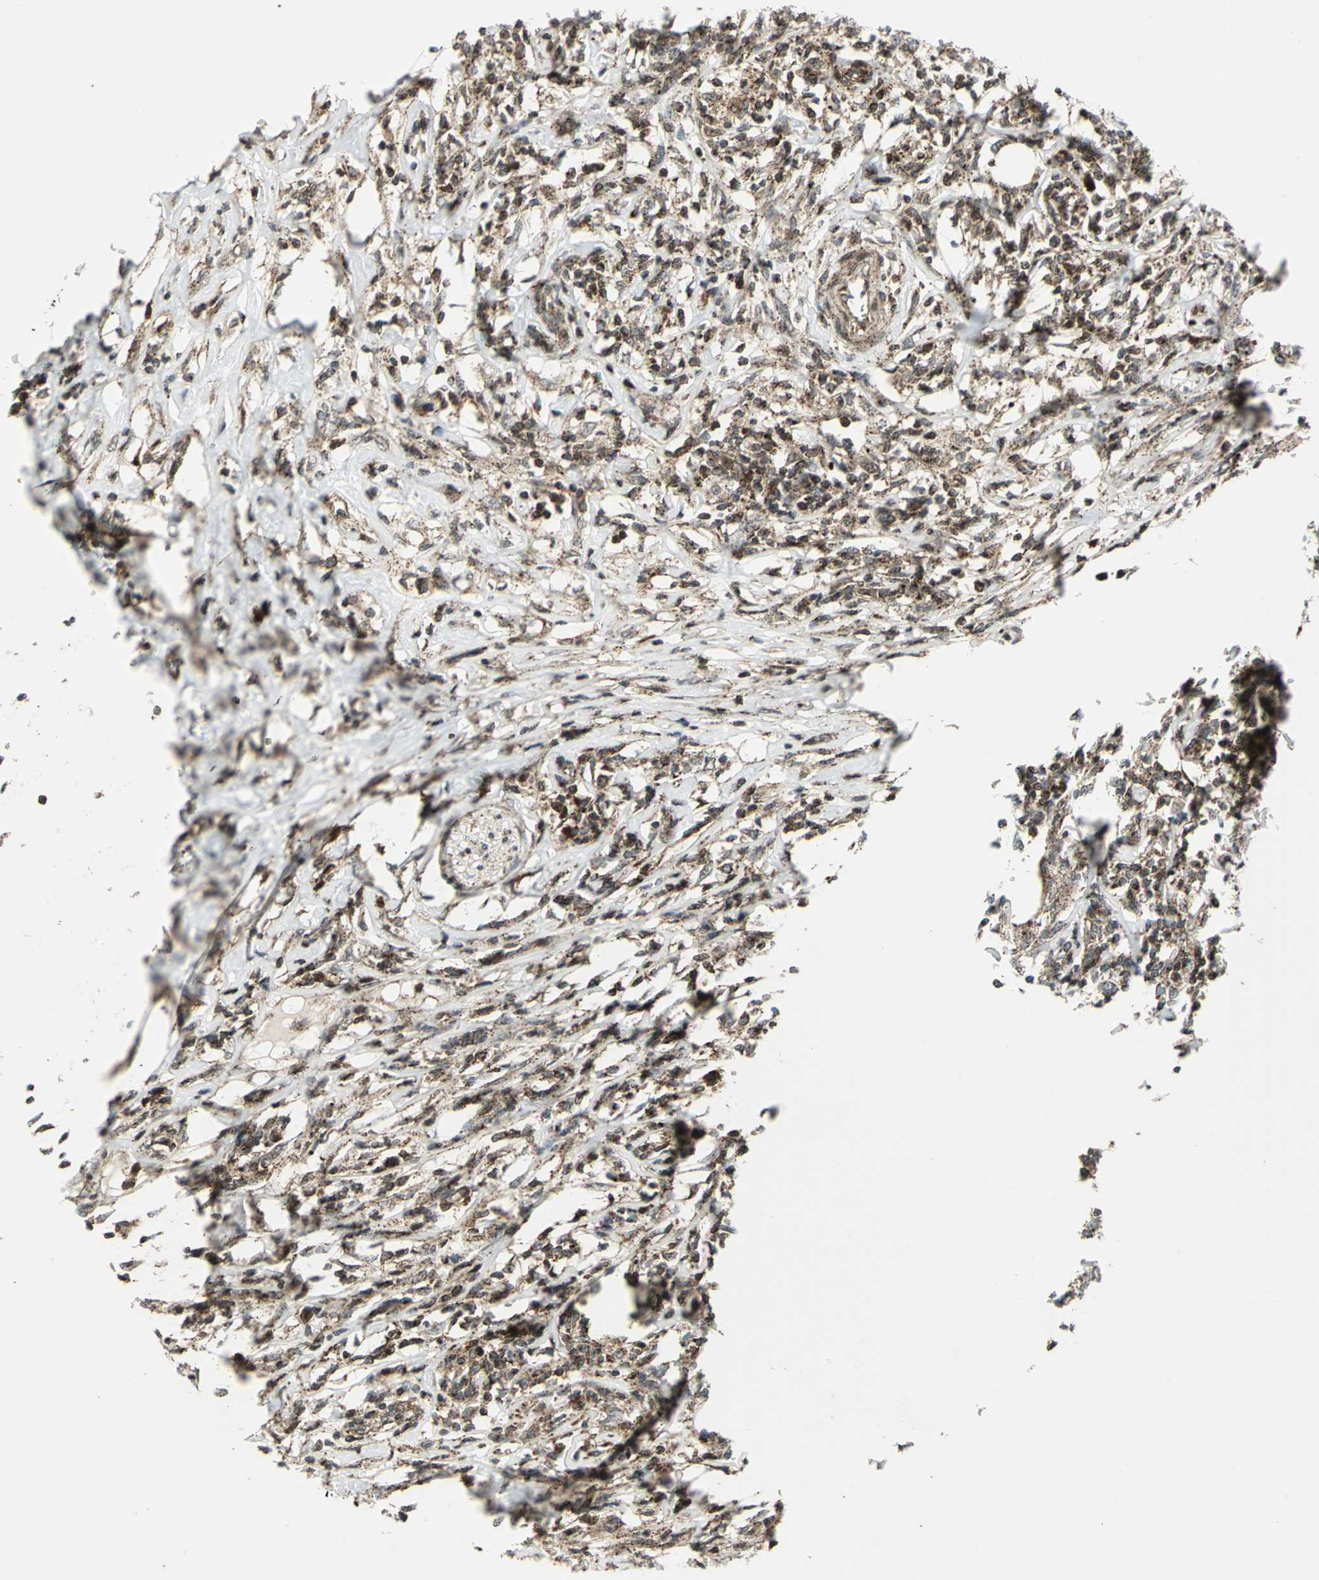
{"staining": {"intensity": "moderate", "quantity": ">75%", "location": "cytoplasmic/membranous"}, "tissue": "lymphoma", "cell_type": "Tumor cells", "image_type": "cancer", "snomed": [{"axis": "morphology", "description": "Malignant lymphoma, non-Hodgkin's type, High grade"}, {"axis": "topography", "description": "Lymph node"}], "caption": "Brown immunohistochemical staining in human malignant lymphoma, non-Hodgkin's type (high-grade) demonstrates moderate cytoplasmic/membranous positivity in approximately >75% of tumor cells.", "gene": "ATP6V1A", "patient": {"sex": "female", "age": 84}}